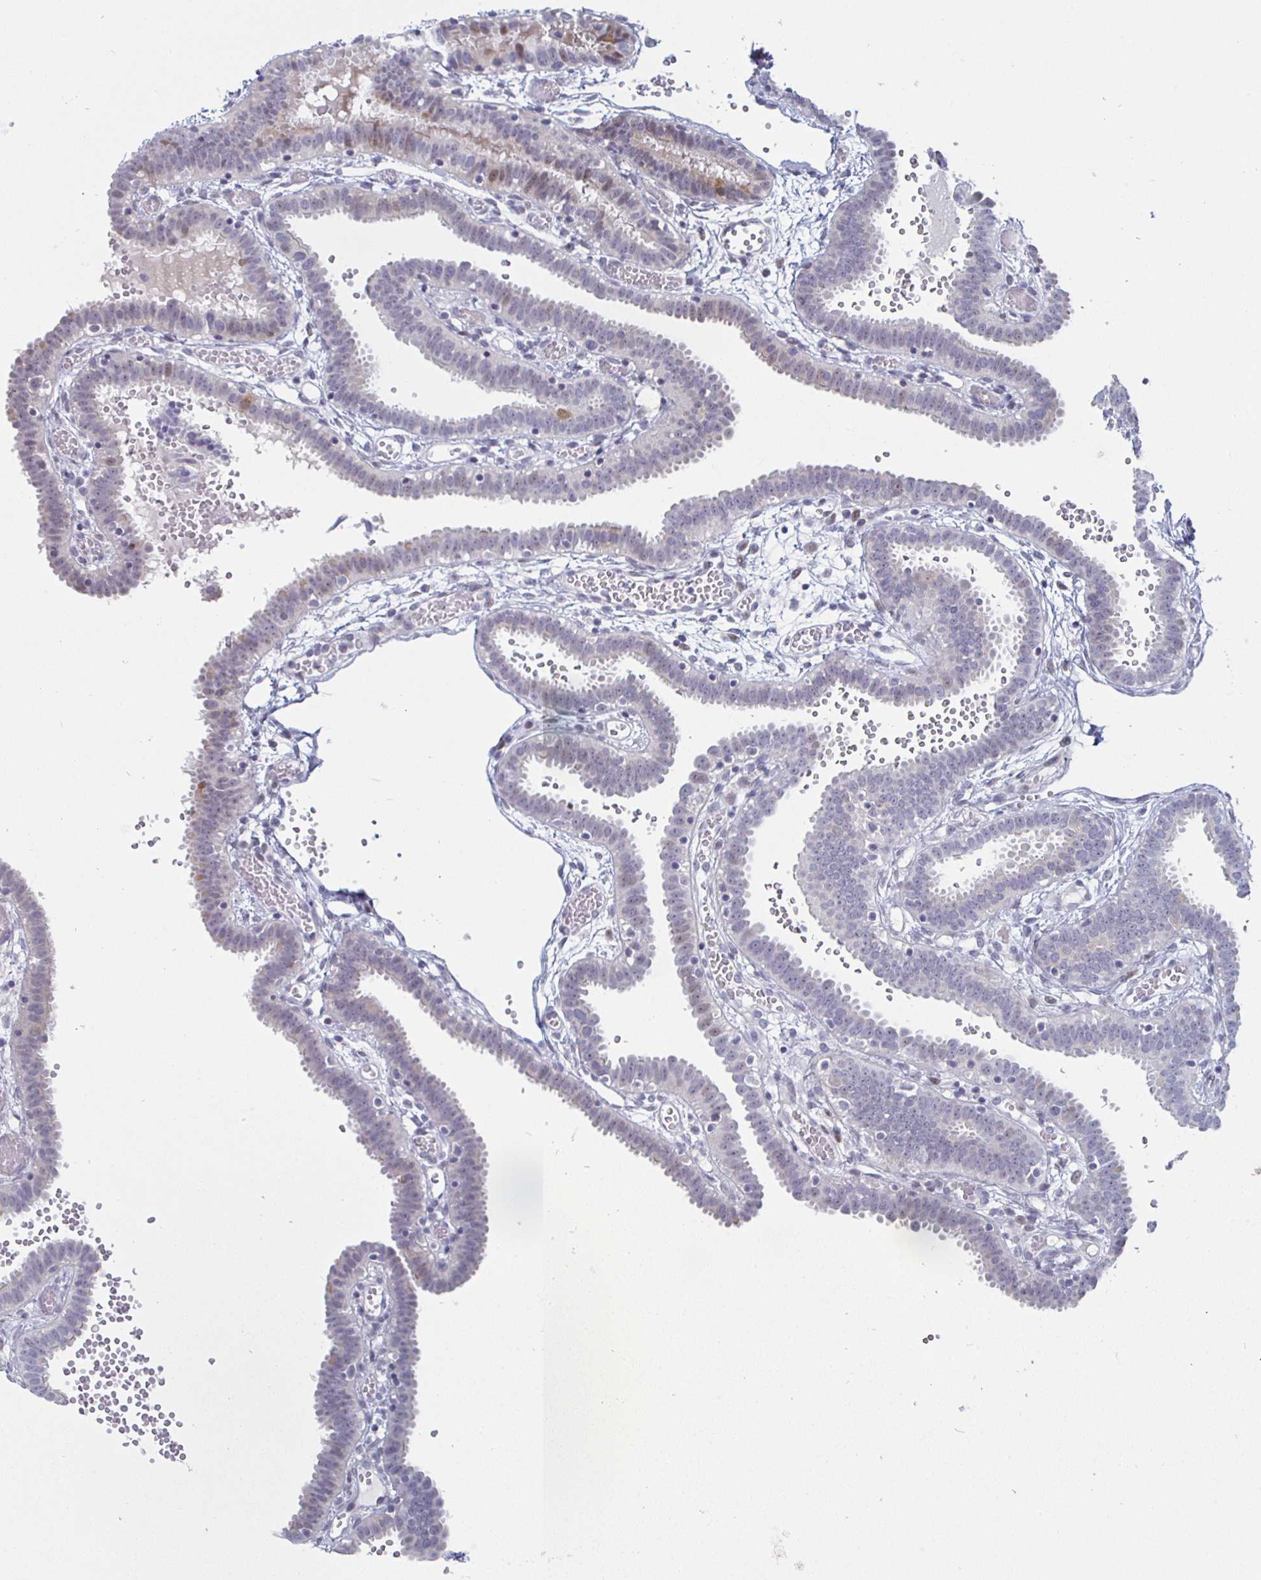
{"staining": {"intensity": "moderate", "quantity": "<25%", "location": "cytoplasmic/membranous"}, "tissue": "fallopian tube", "cell_type": "Glandular cells", "image_type": "normal", "snomed": [{"axis": "morphology", "description": "Normal tissue, NOS"}, {"axis": "topography", "description": "Fallopian tube"}], "caption": "A low amount of moderate cytoplasmic/membranous expression is identified in approximately <25% of glandular cells in normal fallopian tube. (brown staining indicates protein expression, while blue staining denotes nuclei).", "gene": "DMRTB1", "patient": {"sex": "female", "age": 37}}